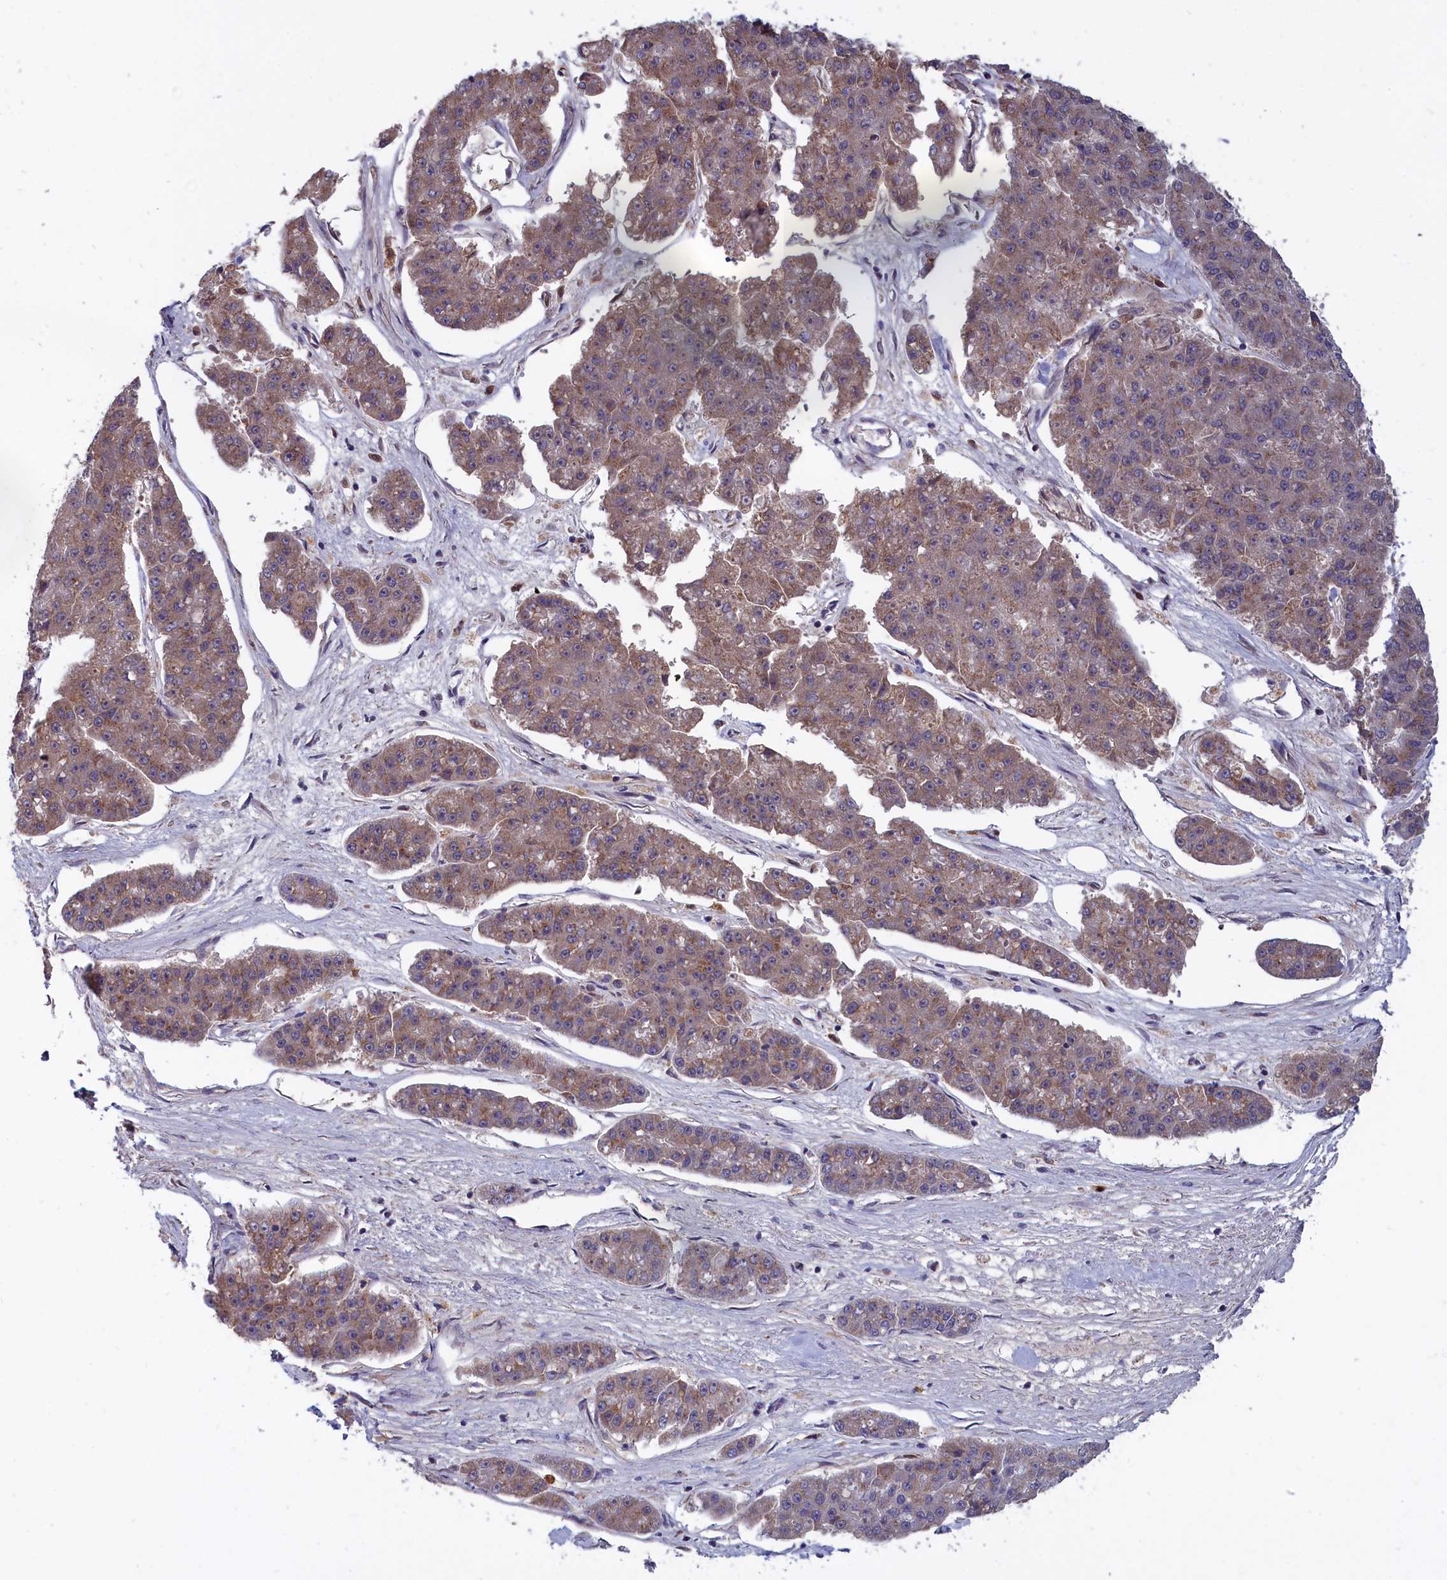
{"staining": {"intensity": "weak", "quantity": ">75%", "location": "cytoplasmic/membranous"}, "tissue": "pancreatic cancer", "cell_type": "Tumor cells", "image_type": "cancer", "snomed": [{"axis": "morphology", "description": "Adenocarcinoma, NOS"}, {"axis": "topography", "description": "Pancreas"}], "caption": "A micrograph of adenocarcinoma (pancreatic) stained for a protein exhibits weak cytoplasmic/membranous brown staining in tumor cells. Using DAB (3,3'-diaminobenzidine) (brown) and hematoxylin (blue) stains, captured at high magnification using brightfield microscopy.", "gene": "EPB41L4B", "patient": {"sex": "male", "age": 50}}